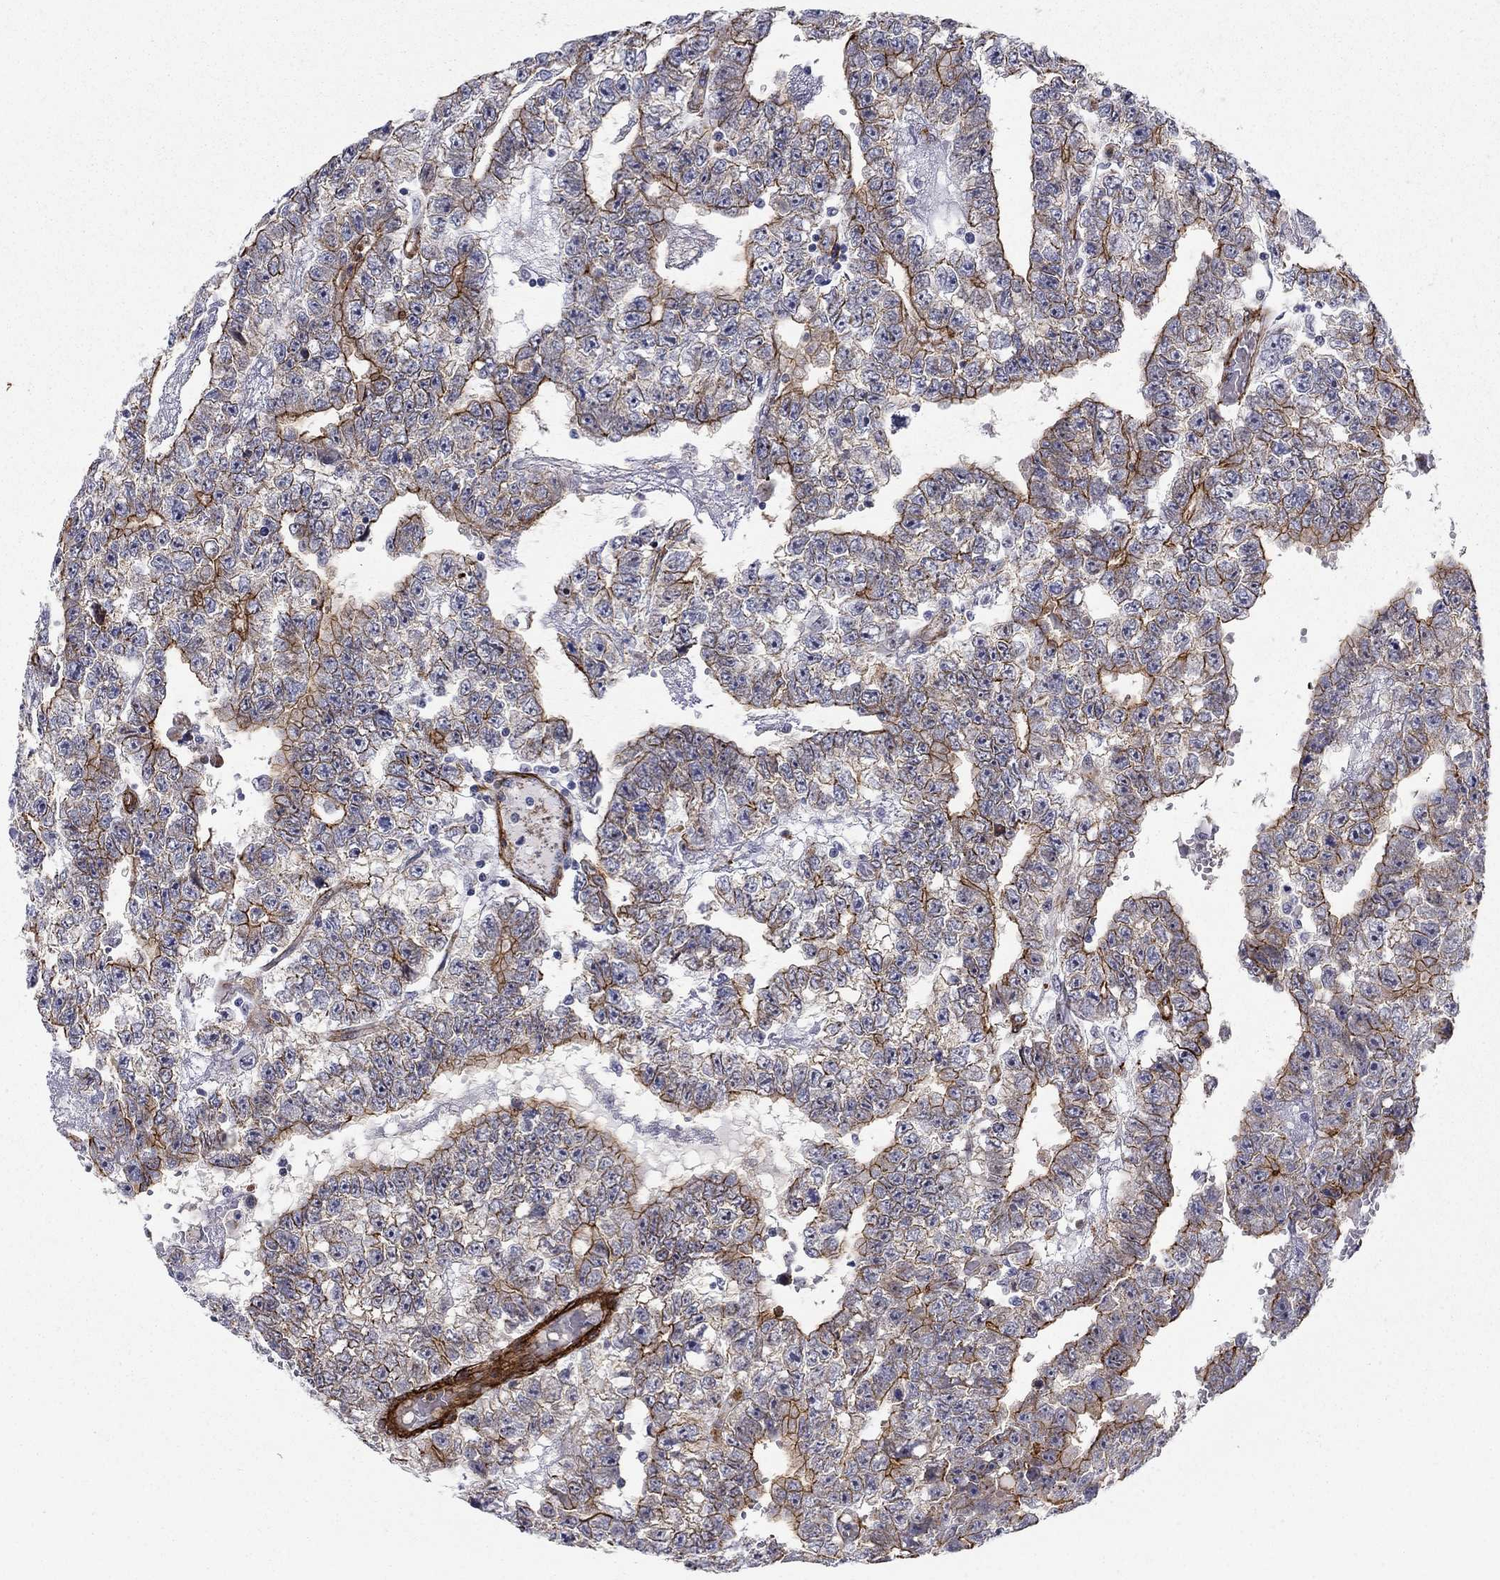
{"staining": {"intensity": "strong", "quantity": "<25%", "location": "cytoplasmic/membranous"}, "tissue": "testis cancer", "cell_type": "Tumor cells", "image_type": "cancer", "snomed": [{"axis": "morphology", "description": "Carcinoma, Embryonal, NOS"}, {"axis": "topography", "description": "Testis"}], "caption": "Immunohistochemistry of testis cancer reveals medium levels of strong cytoplasmic/membranous positivity in about <25% of tumor cells. (brown staining indicates protein expression, while blue staining denotes nuclei).", "gene": "KRBA1", "patient": {"sex": "male", "age": 25}}